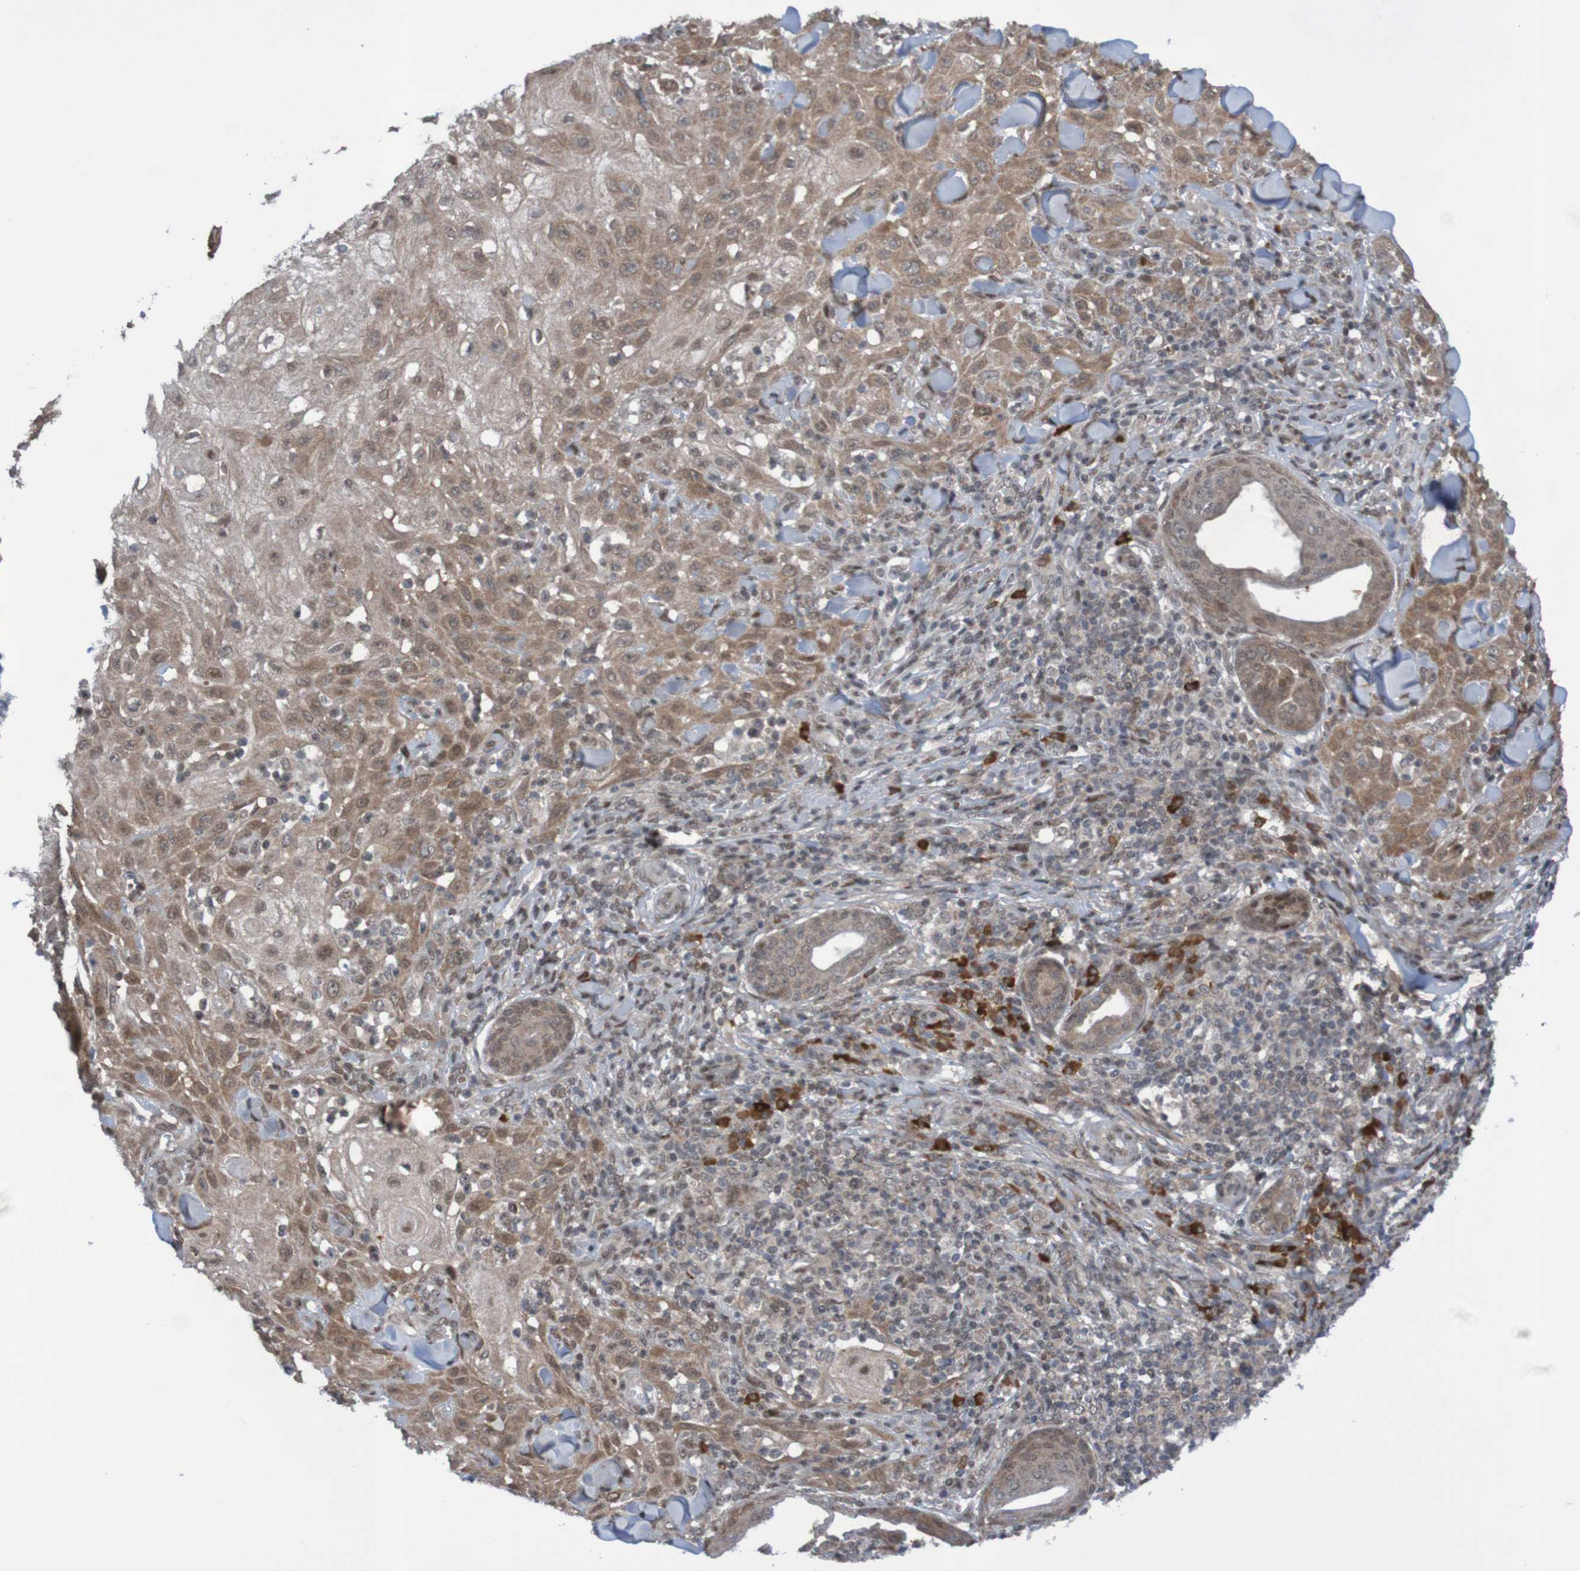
{"staining": {"intensity": "moderate", "quantity": ">75%", "location": "cytoplasmic/membranous,nuclear"}, "tissue": "skin cancer", "cell_type": "Tumor cells", "image_type": "cancer", "snomed": [{"axis": "morphology", "description": "Squamous cell carcinoma, NOS"}, {"axis": "topography", "description": "Skin"}], "caption": "Skin squamous cell carcinoma stained with a brown dye reveals moderate cytoplasmic/membranous and nuclear positive expression in approximately >75% of tumor cells.", "gene": "ITLN1", "patient": {"sex": "male", "age": 24}}